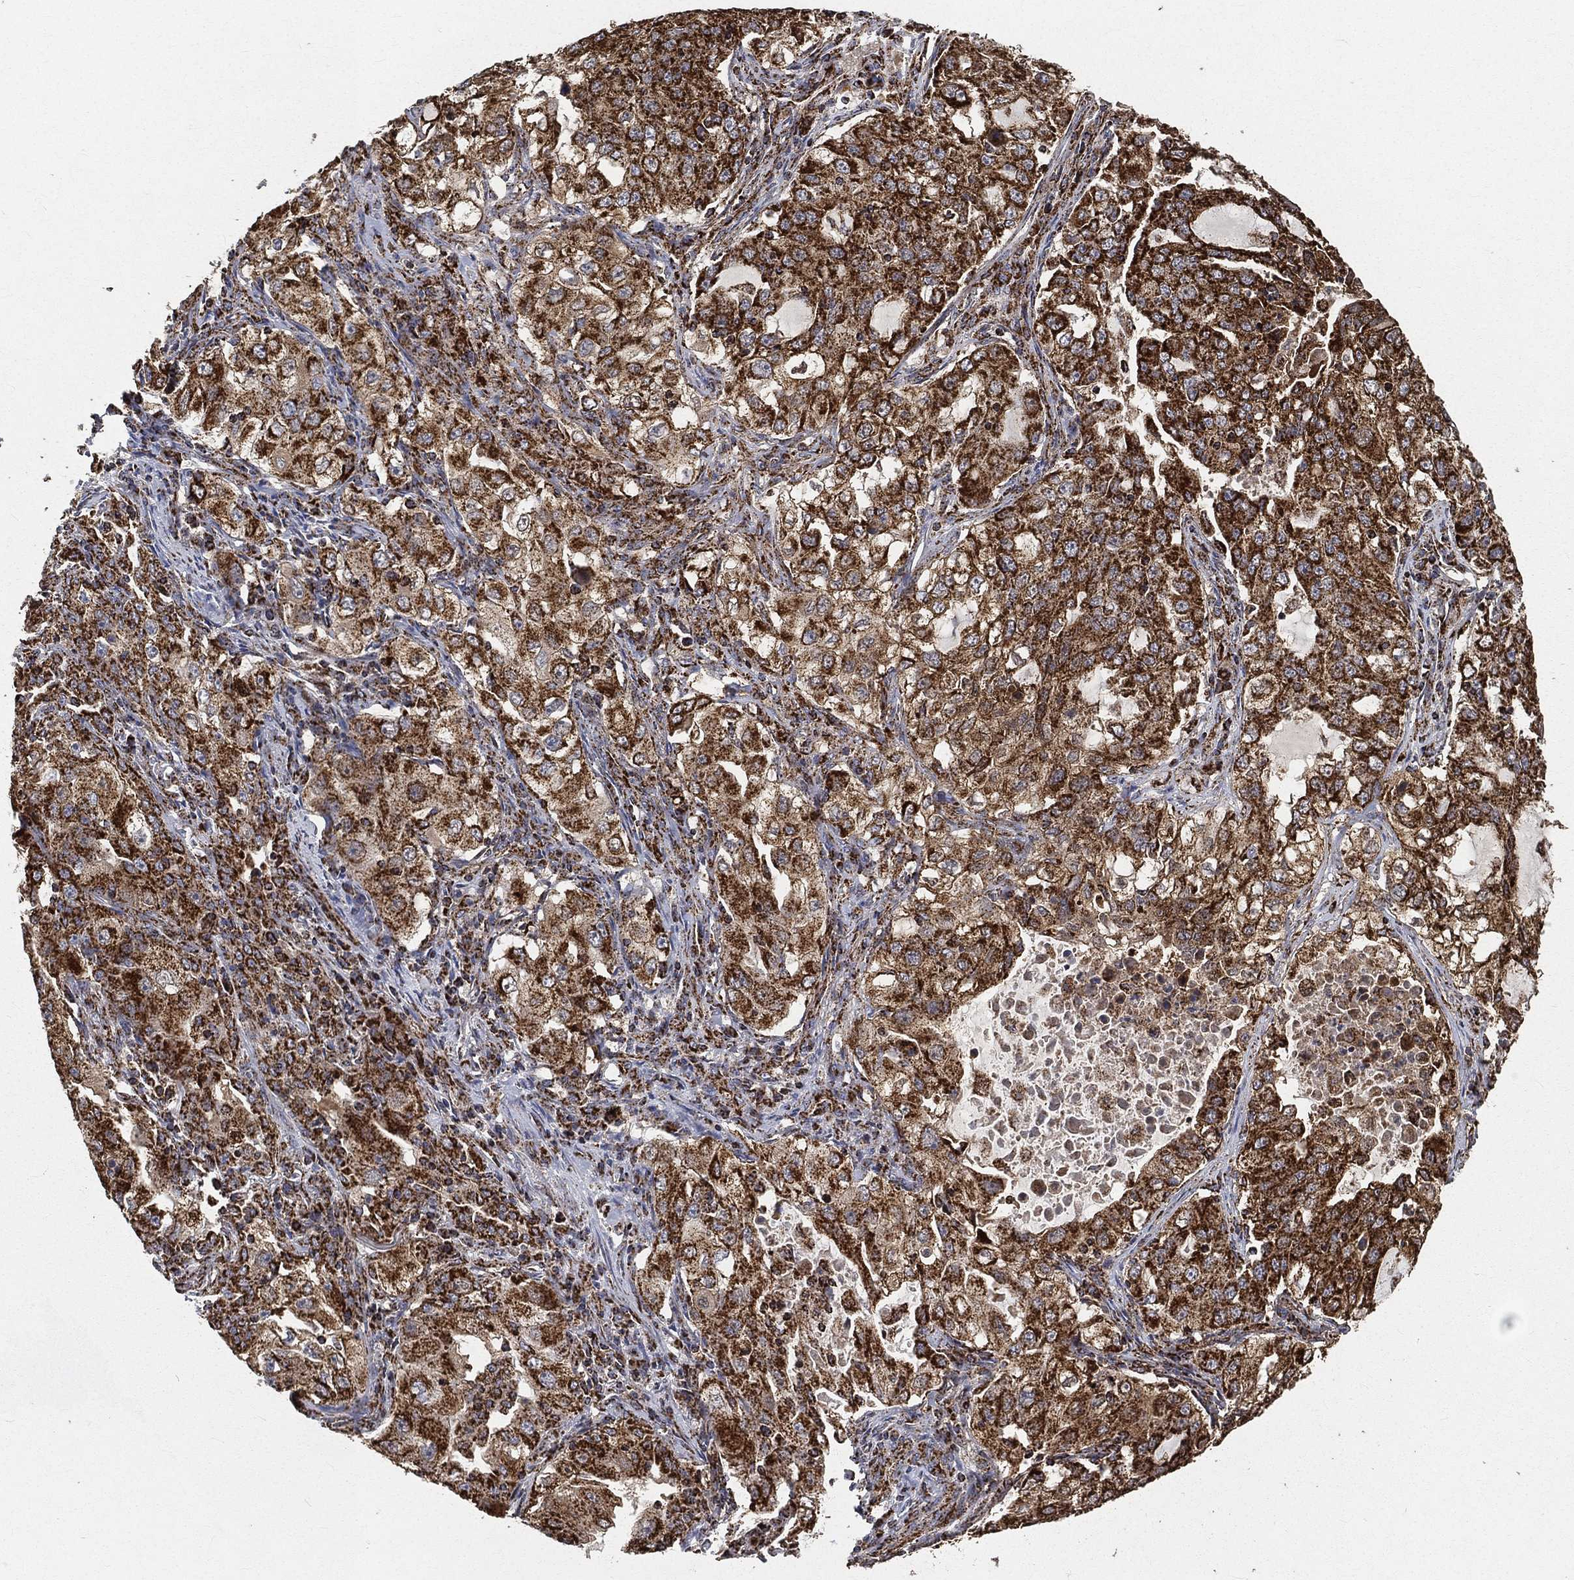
{"staining": {"intensity": "strong", "quantity": ">75%", "location": "cytoplasmic/membranous"}, "tissue": "lung cancer", "cell_type": "Tumor cells", "image_type": "cancer", "snomed": [{"axis": "morphology", "description": "Adenocarcinoma, NOS"}, {"axis": "topography", "description": "Lung"}], "caption": "Strong cytoplasmic/membranous protein positivity is identified in about >75% of tumor cells in lung adenocarcinoma.", "gene": "SLC38A7", "patient": {"sex": "female", "age": 61}}